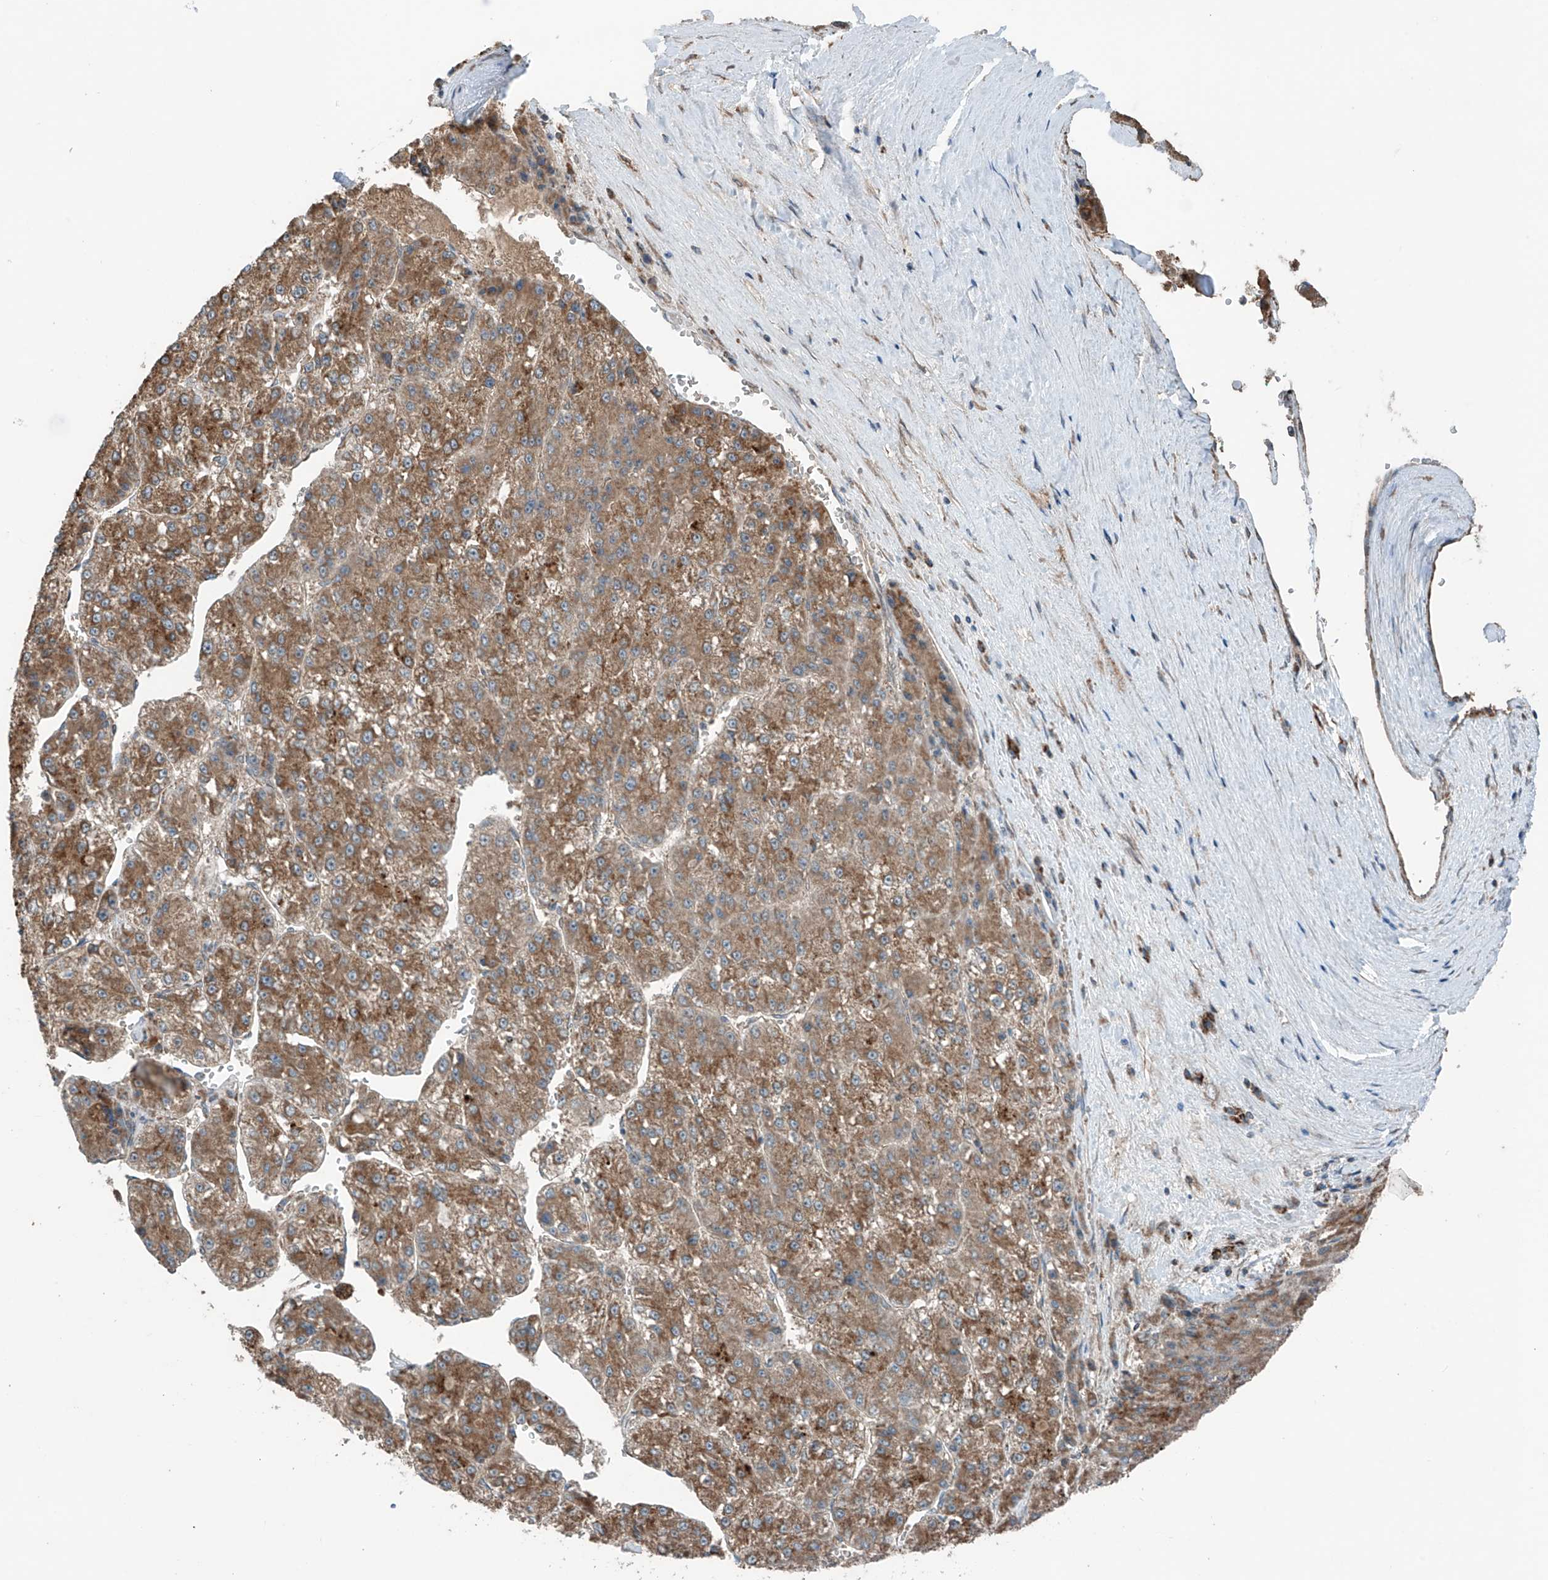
{"staining": {"intensity": "moderate", "quantity": ">75%", "location": "cytoplasmic/membranous"}, "tissue": "liver cancer", "cell_type": "Tumor cells", "image_type": "cancer", "snomed": [{"axis": "morphology", "description": "Carcinoma, Hepatocellular, NOS"}, {"axis": "topography", "description": "Liver"}], "caption": "Hepatocellular carcinoma (liver) stained with DAB (3,3'-diaminobenzidine) IHC displays medium levels of moderate cytoplasmic/membranous expression in approximately >75% of tumor cells.", "gene": "SAMD3", "patient": {"sex": "female", "age": 73}}